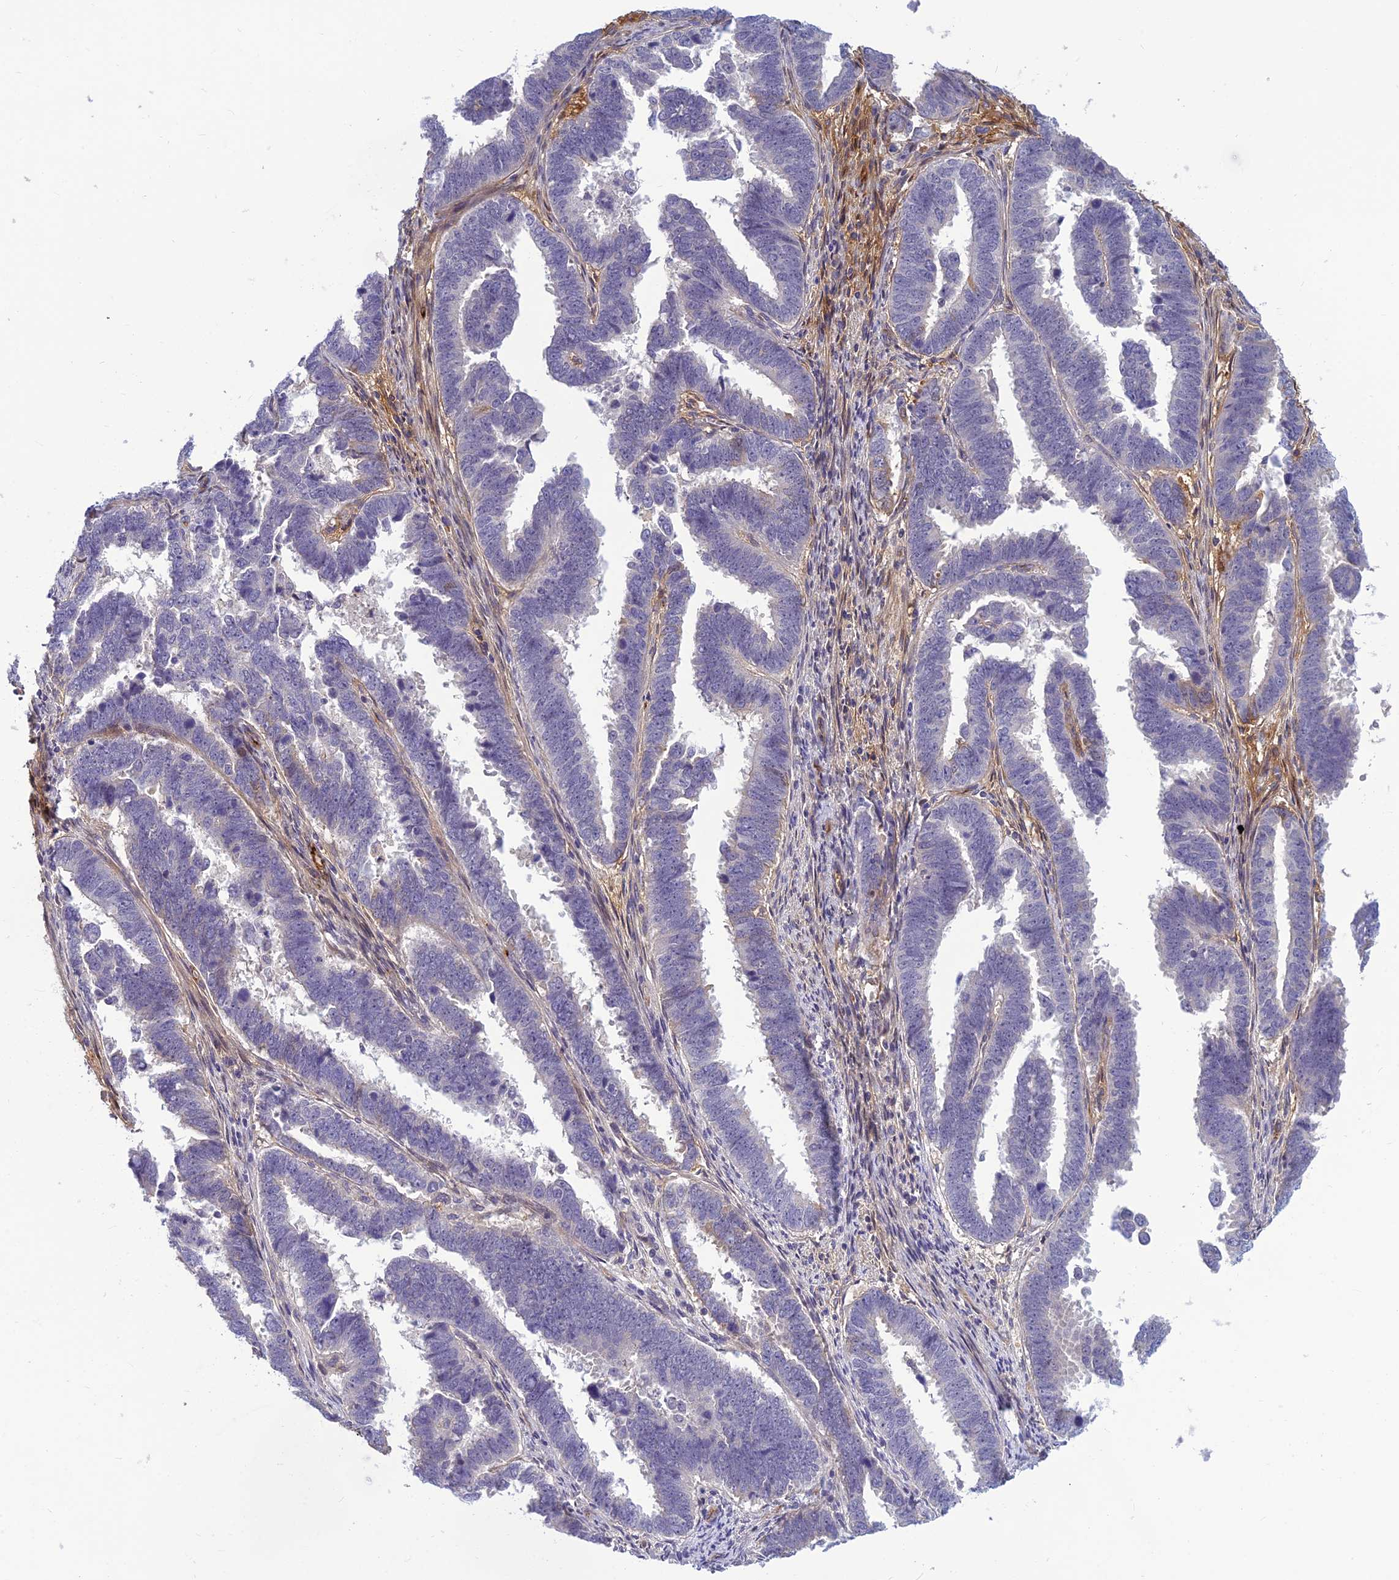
{"staining": {"intensity": "negative", "quantity": "none", "location": "none"}, "tissue": "endometrial cancer", "cell_type": "Tumor cells", "image_type": "cancer", "snomed": [{"axis": "morphology", "description": "Adenocarcinoma, NOS"}, {"axis": "topography", "description": "Endometrium"}], "caption": "This is an immunohistochemistry (IHC) image of human endometrial cancer. There is no expression in tumor cells.", "gene": "CLEC11A", "patient": {"sex": "female", "age": 75}}